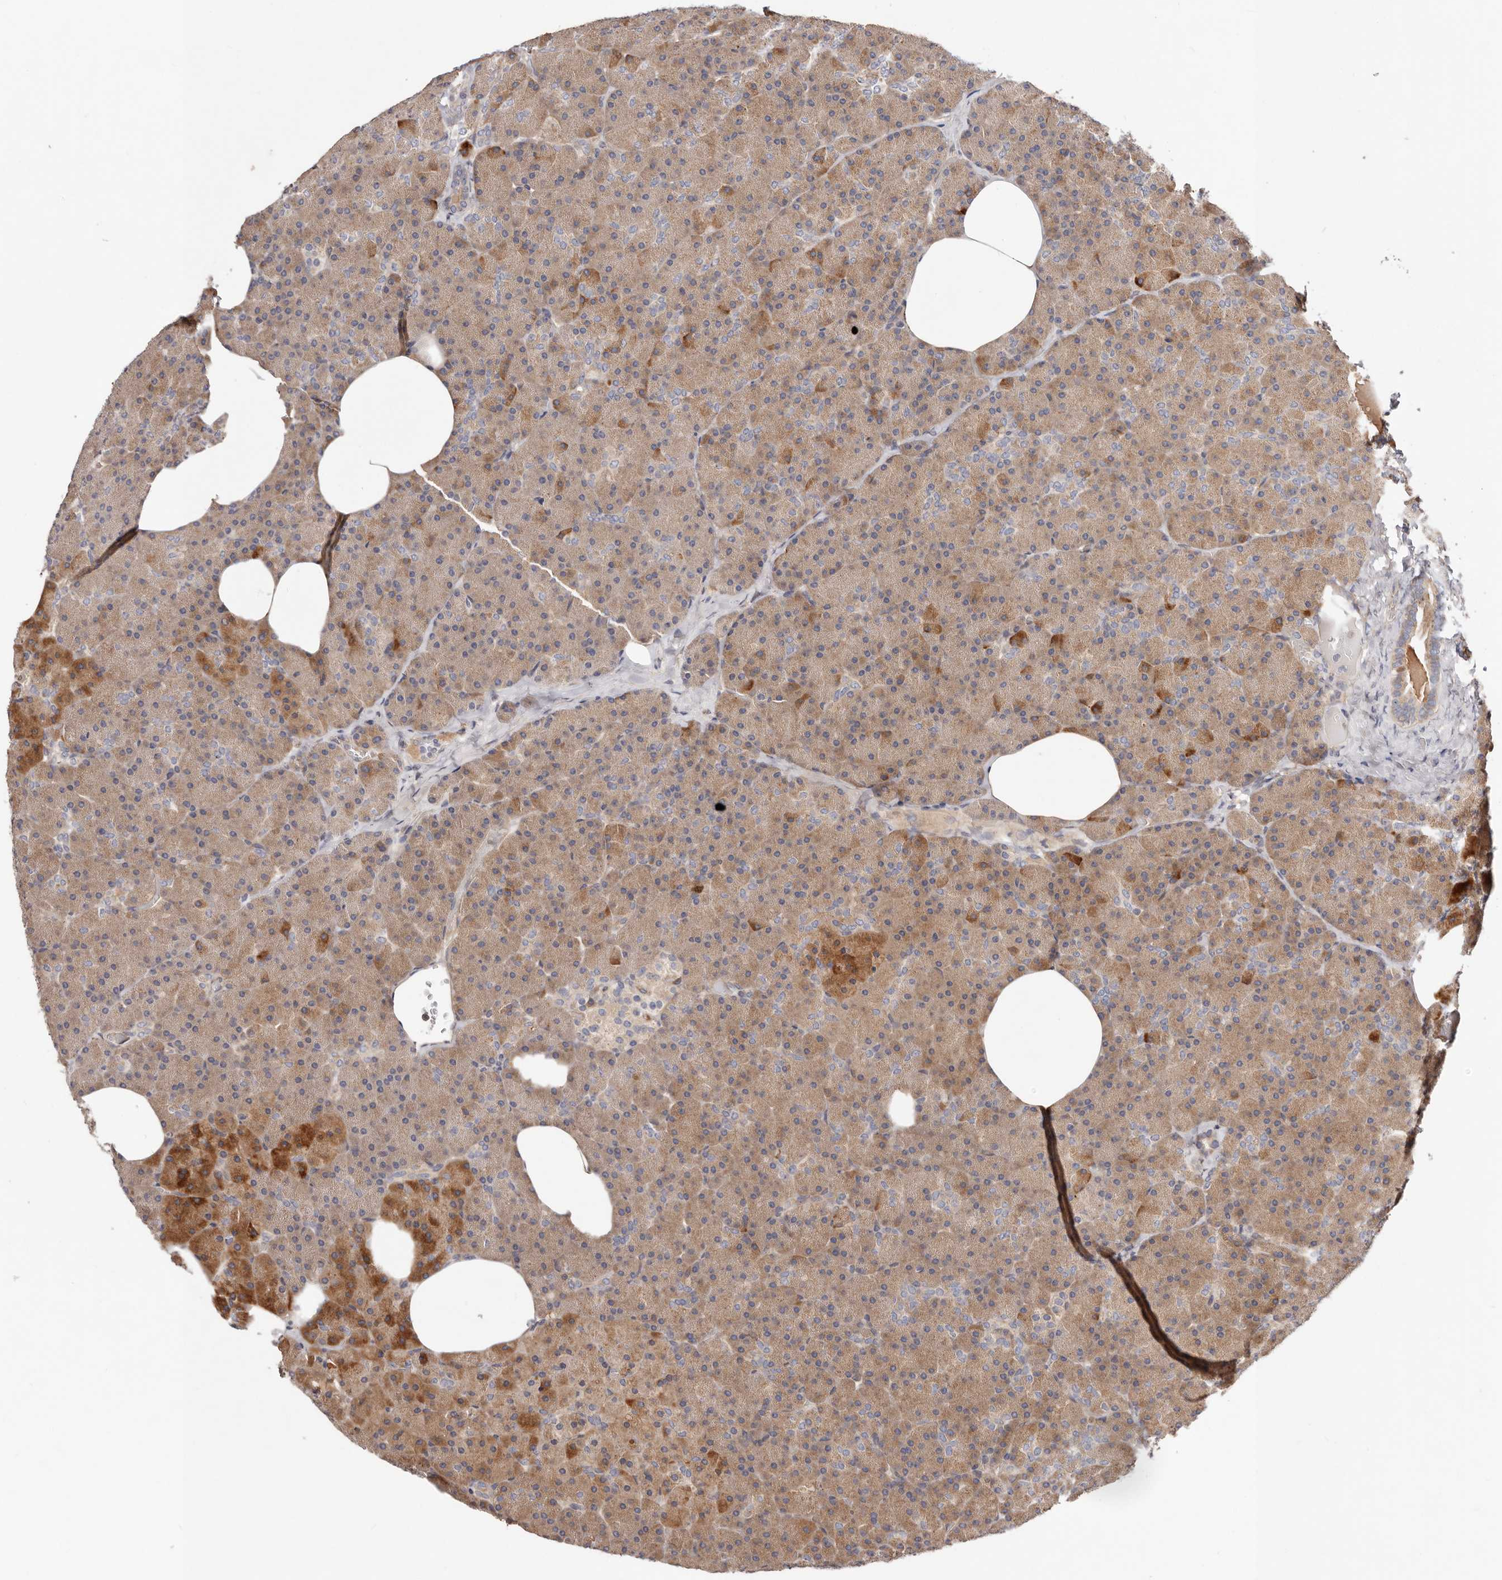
{"staining": {"intensity": "weak", "quantity": ">75%", "location": "cytoplasmic/membranous"}, "tissue": "pancreas", "cell_type": "Exocrine glandular cells", "image_type": "normal", "snomed": [{"axis": "morphology", "description": "Normal tissue, NOS"}, {"axis": "morphology", "description": "Carcinoid, malignant, NOS"}, {"axis": "topography", "description": "Pancreas"}], "caption": "DAB immunohistochemical staining of normal human pancreas reveals weak cytoplasmic/membranous protein staining in approximately >75% of exocrine glandular cells. Nuclei are stained in blue.", "gene": "MACF1", "patient": {"sex": "female", "age": 35}}